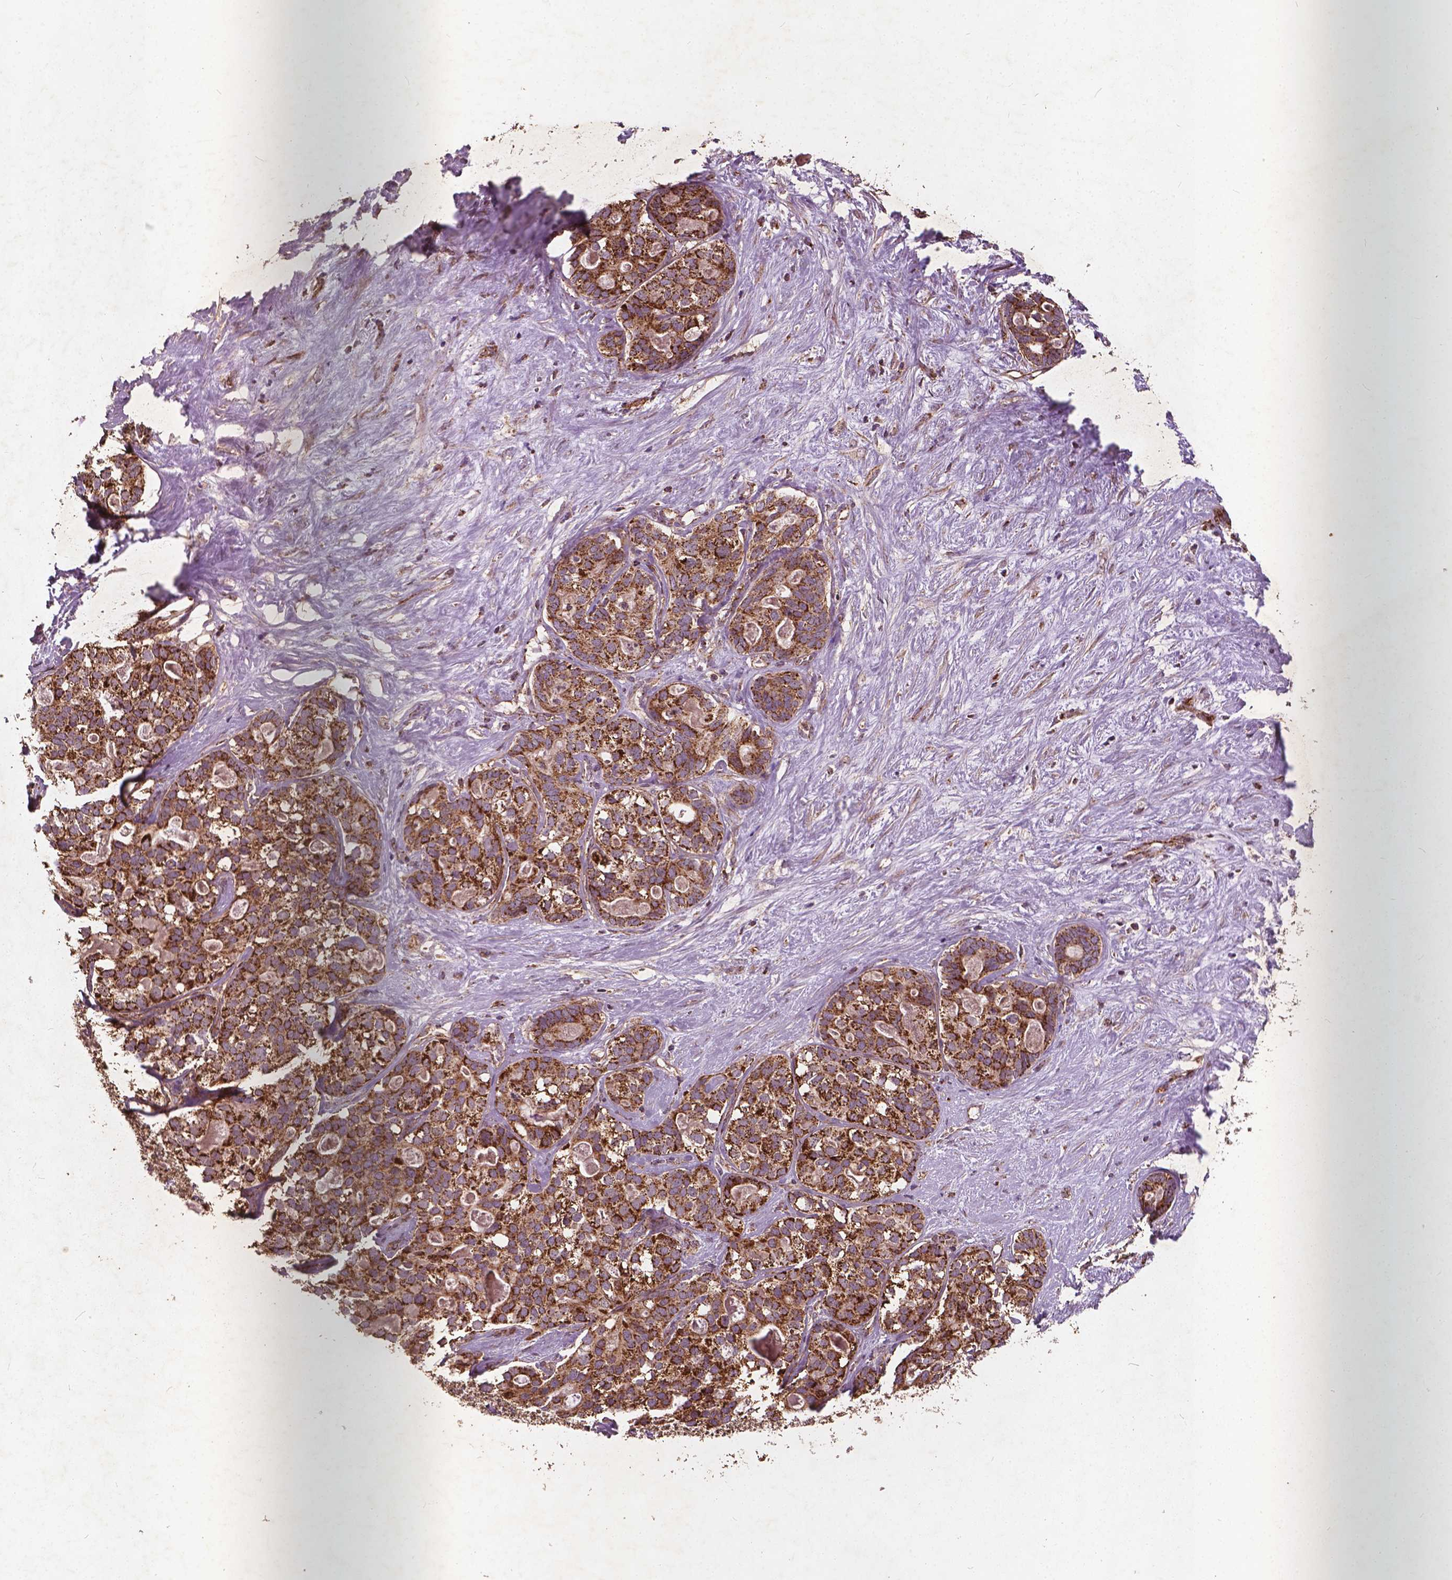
{"staining": {"intensity": "strong", "quantity": ">75%", "location": "cytoplasmic/membranous"}, "tissue": "liver cancer", "cell_type": "Tumor cells", "image_type": "cancer", "snomed": [{"axis": "morphology", "description": "Cholangiocarcinoma"}, {"axis": "topography", "description": "Liver"}], "caption": "Human liver cancer (cholangiocarcinoma) stained for a protein (brown) reveals strong cytoplasmic/membranous positive expression in approximately >75% of tumor cells.", "gene": "UBXN2A", "patient": {"sex": "male", "age": 56}}